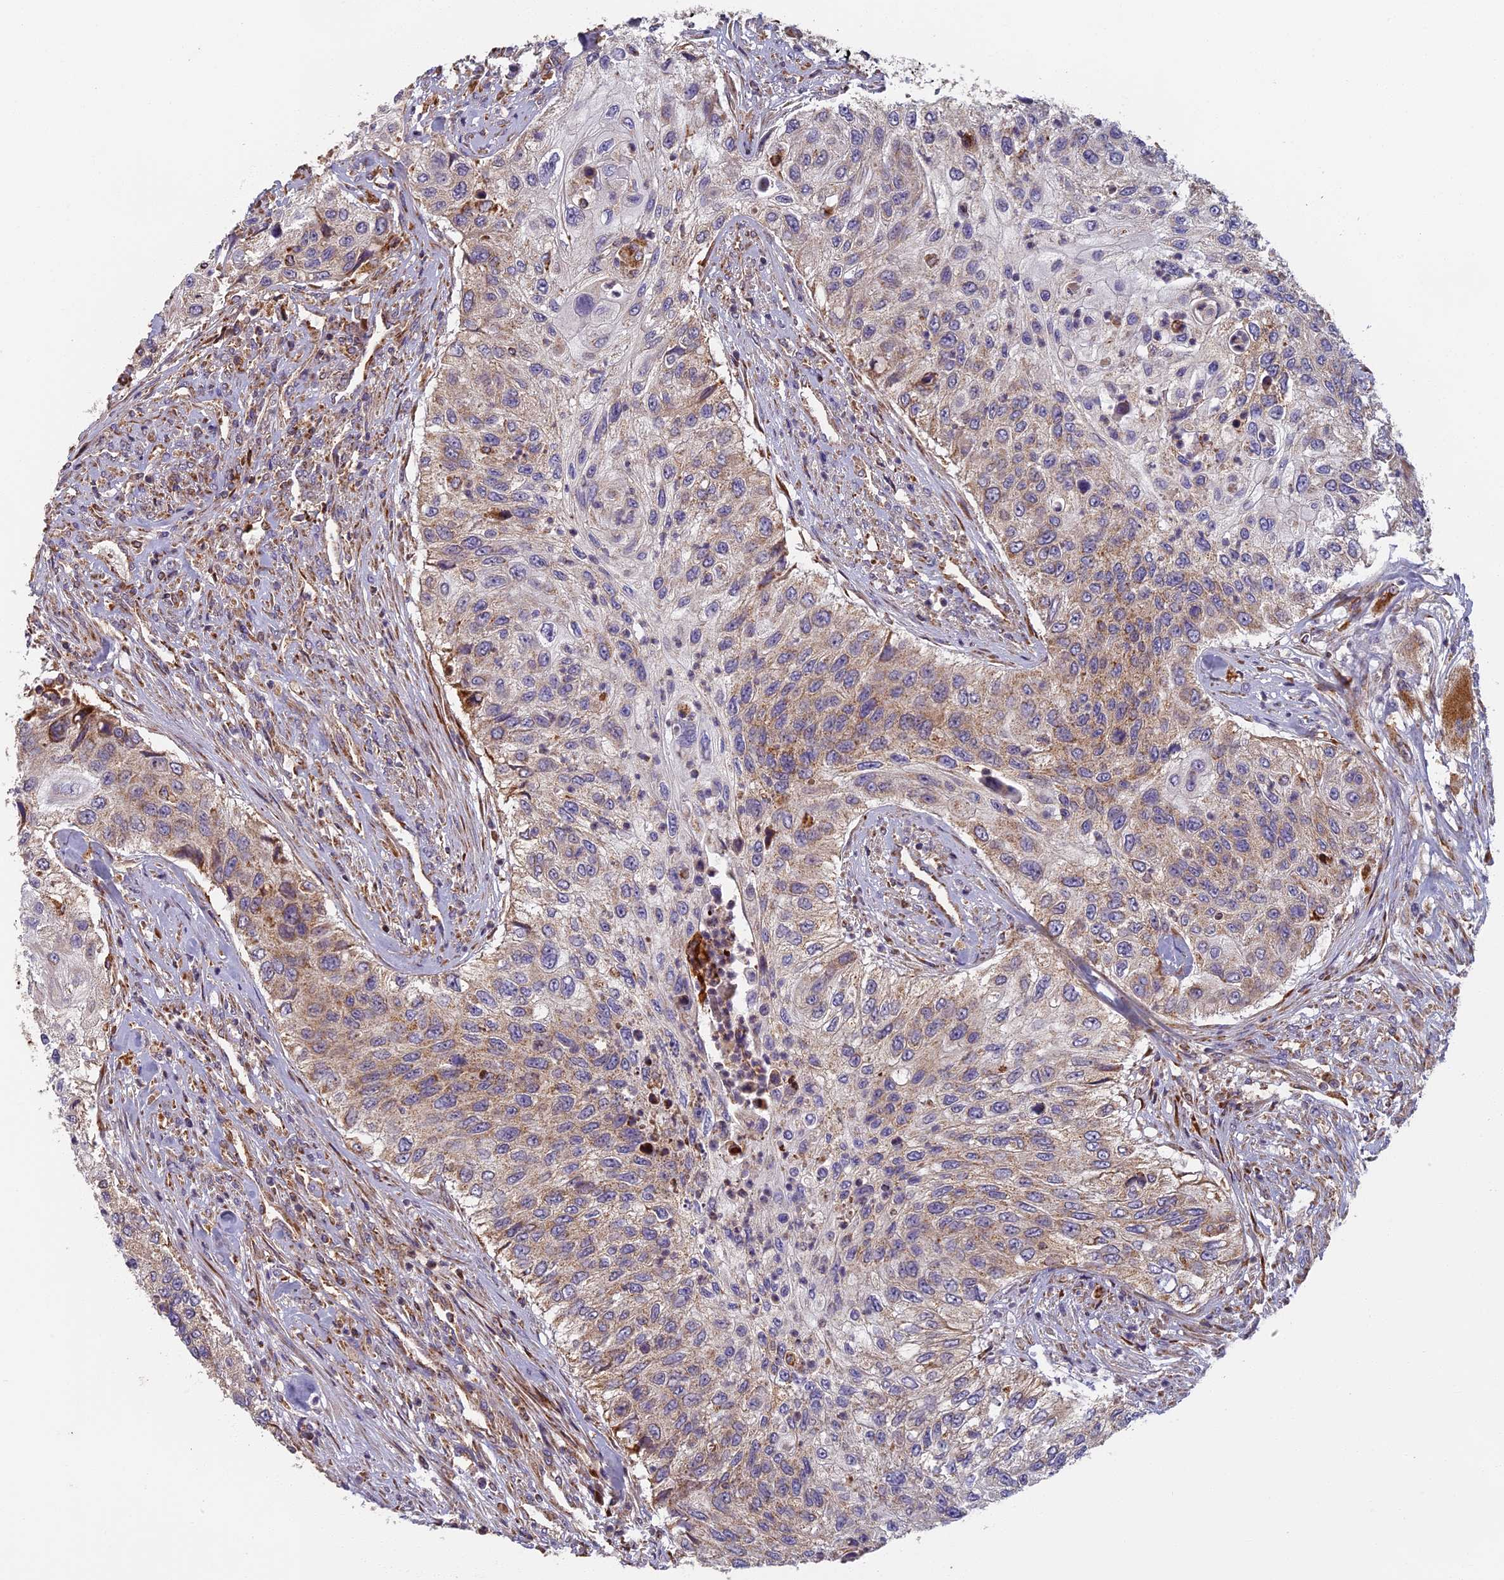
{"staining": {"intensity": "weak", "quantity": "25%-75%", "location": "cytoplasmic/membranous"}, "tissue": "urothelial cancer", "cell_type": "Tumor cells", "image_type": "cancer", "snomed": [{"axis": "morphology", "description": "Urothelial carcinoma, High grade"}, {"axis": "topography", "description": "Urinary bladder"}], "caption": "Immunohistochemistry histopathology image of neoplastic tissue: human urothelial cancer stained using immunohistochemistry demonstrates low levels of weak protein expression localized specifically in the cytoplasmic/membranous of tumor cells, appearing as a cytoplasmic/membranous brown color.", "gene": "EDAR", "patient": {"sex": "female", "age": 60}}